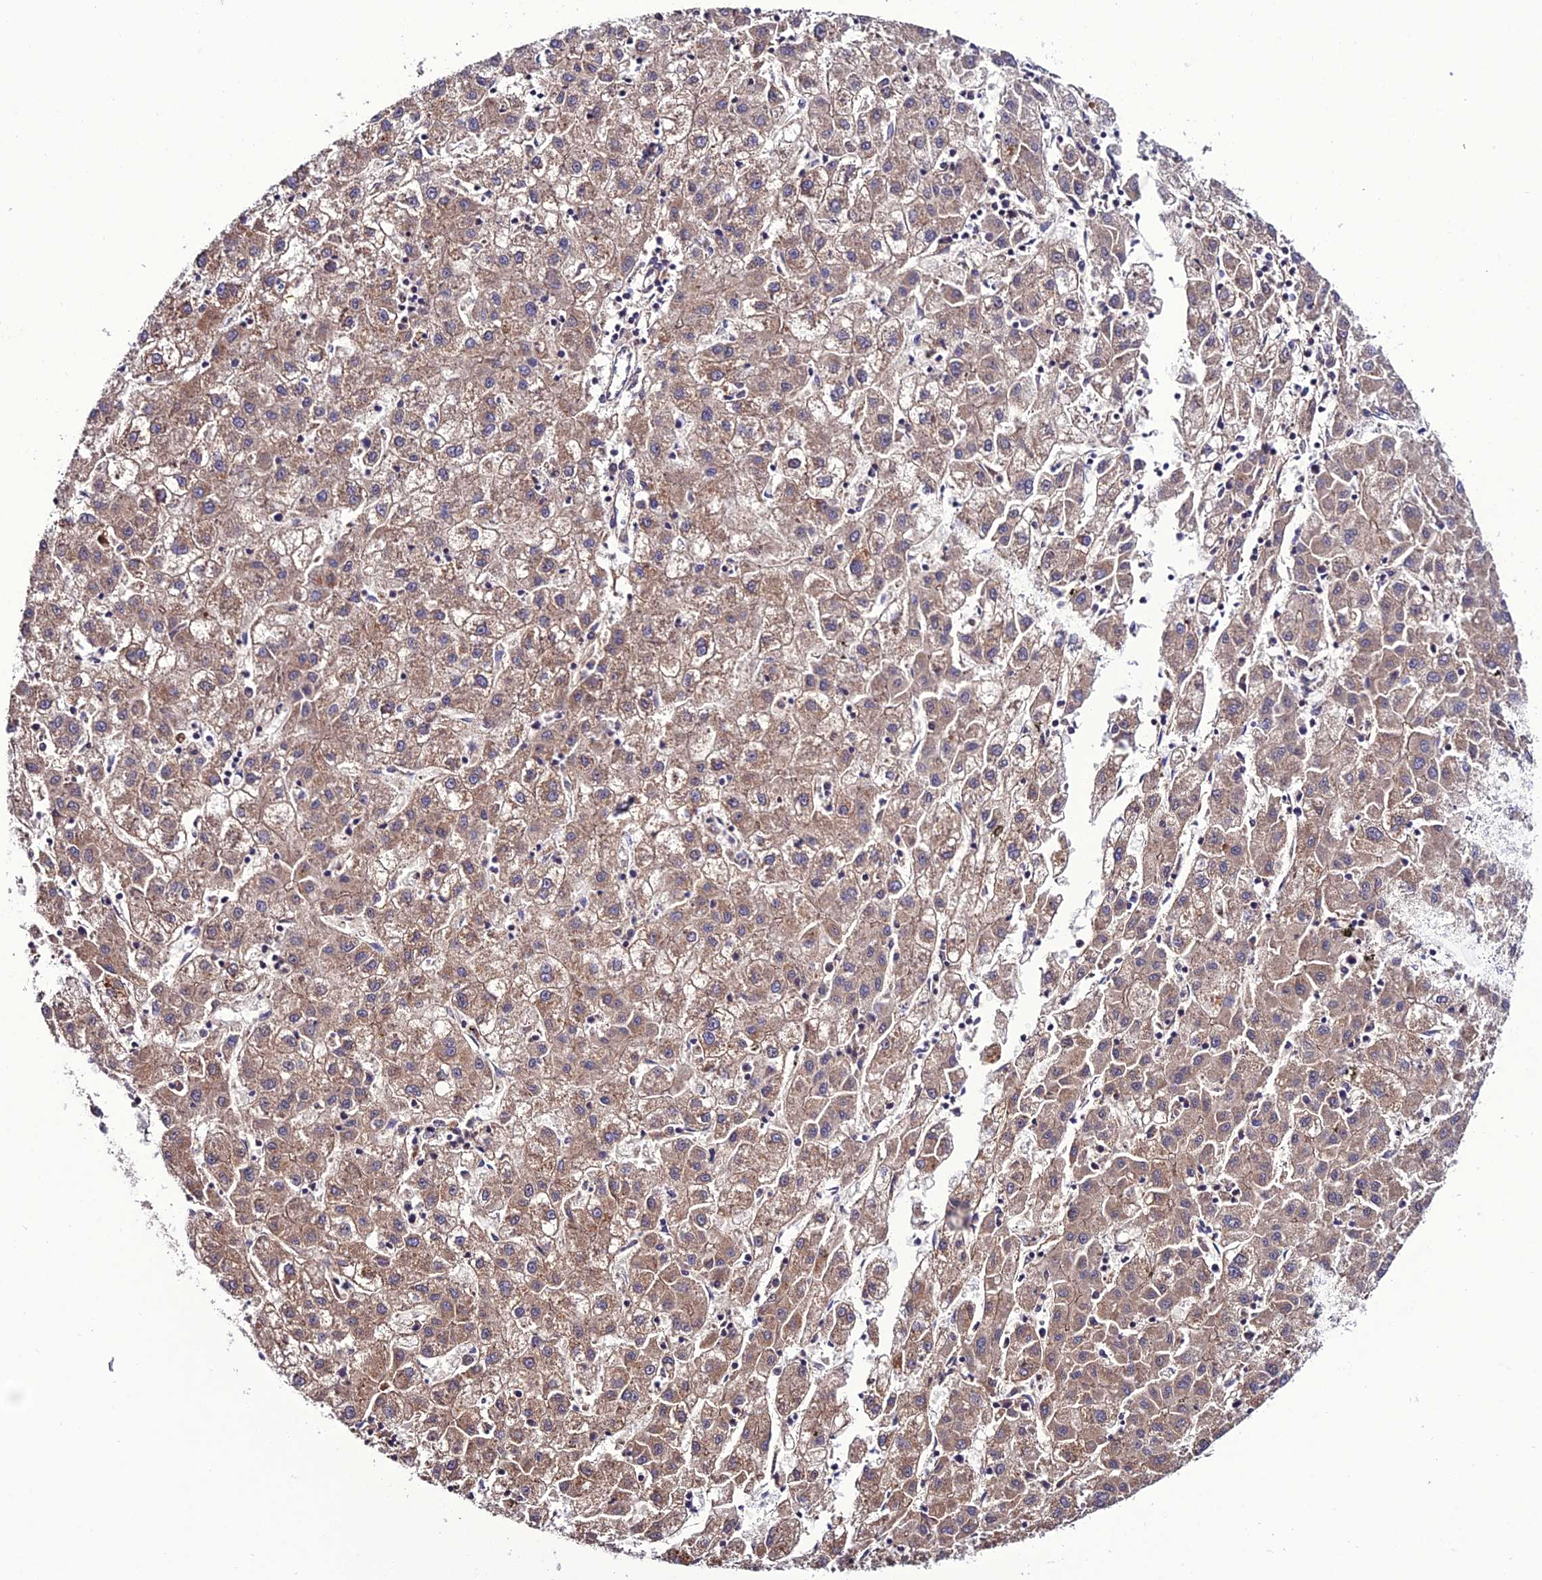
{"staining": {"intensity": "weak", "quantity": ">75%", "location": "cytoplasmic/membranous"}, "tissue": "liver cancer", "cell_type": "Tumor cells", "image_type": "cancer", "snomed": [{"axis": "morphology", "description": "Carcinoma, Hepatocellular, NOS"}, {"axis": "topography", "description": "Liver"}], "caption": "The photomicrograph shows staining of liver cancer, revealing weak cytoplasmic/membranous protein expression (brown color) within tumor cells.", "gene": "PPIL3", "patient": {"sex": "male", "age": 72}}